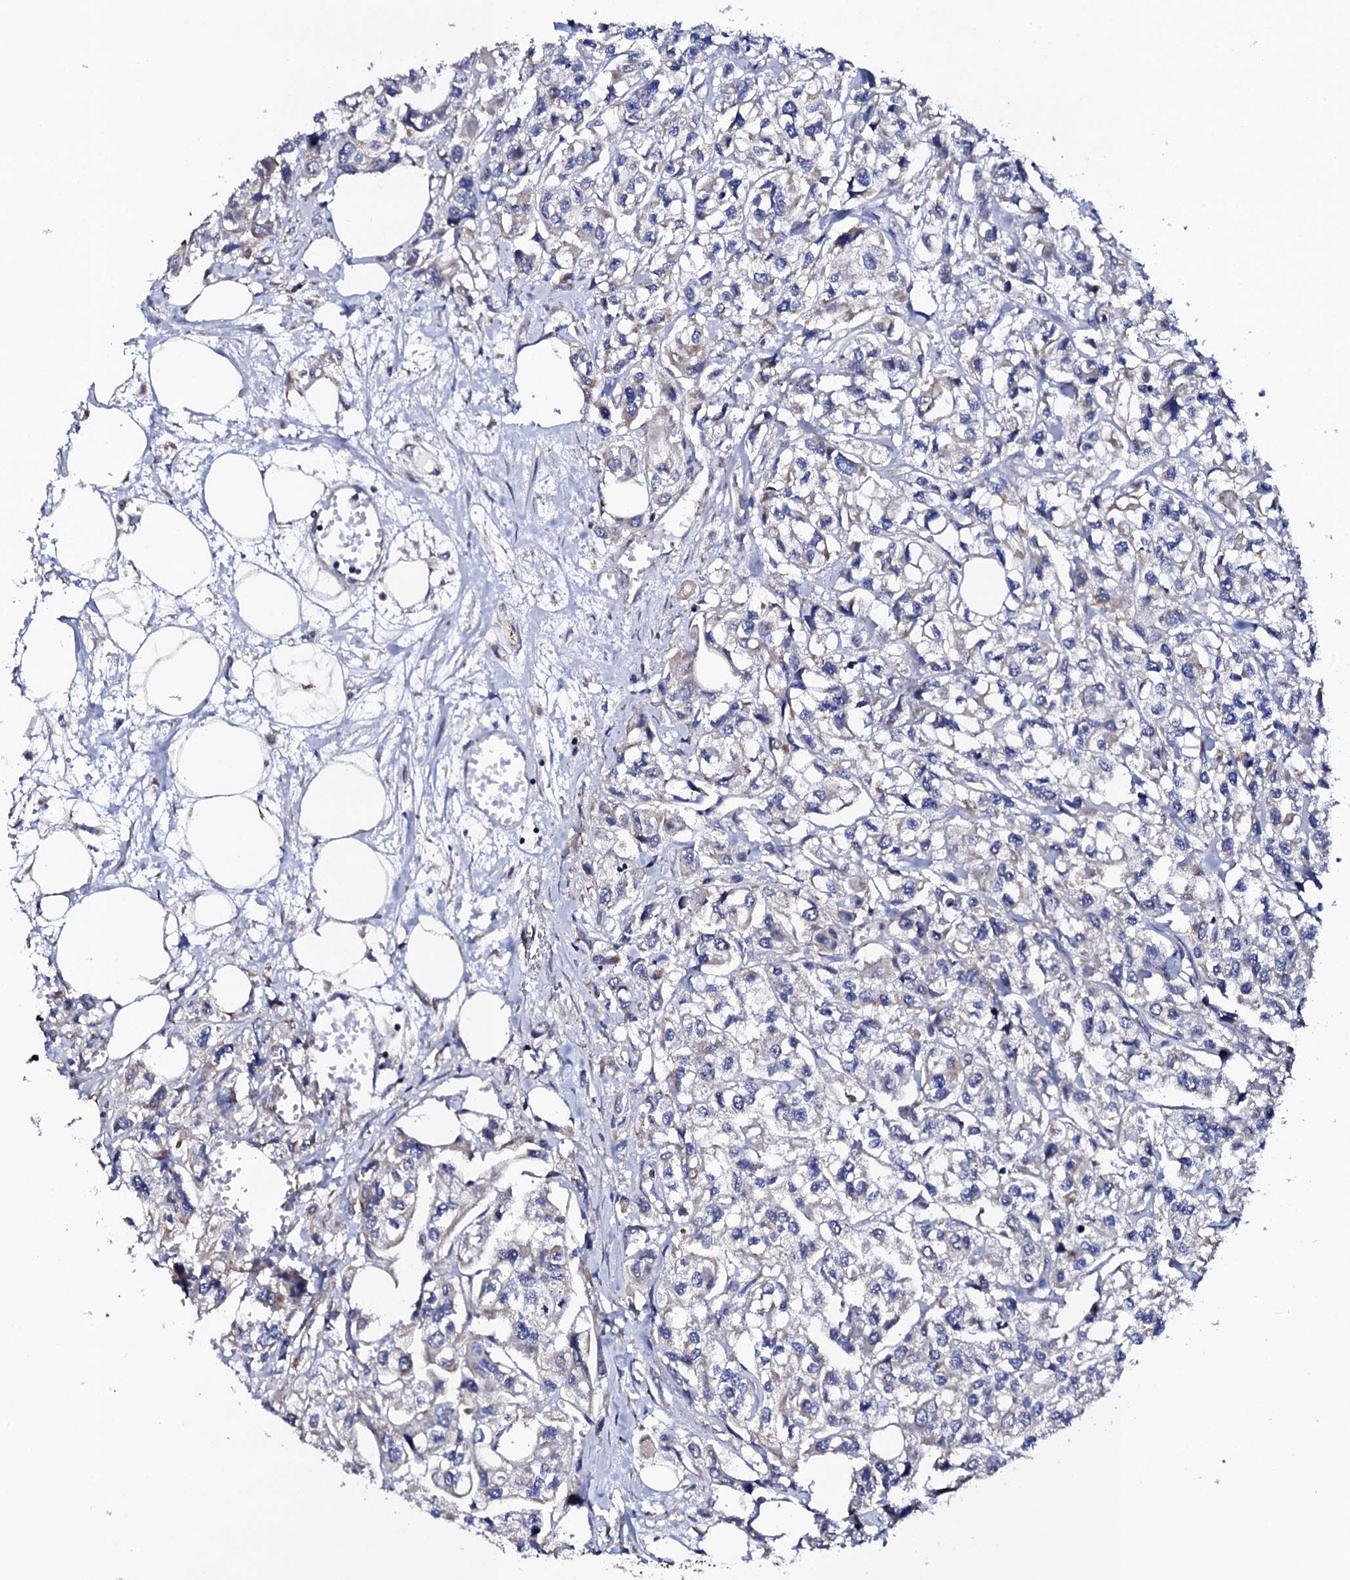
{"staining": {"intensity": "weak", "quantity": "<25%", "location": "cytoplasmic/membranous"}, "tissue": "urothelial cancer", "cell_type": "Tumor cells", "image_type": "cancer", "snomed": [{"axis": "morphology", "description": "Urothelial carcinoma, High grade"}, {"axis": "topography", "description": "Urinary bladder"}], "caption": "The image demonstrates no significant positivity in tumor cells of urothelial cancer.", "gene": "TCAF2", "patient": {"sex": "male", "age": 67}}